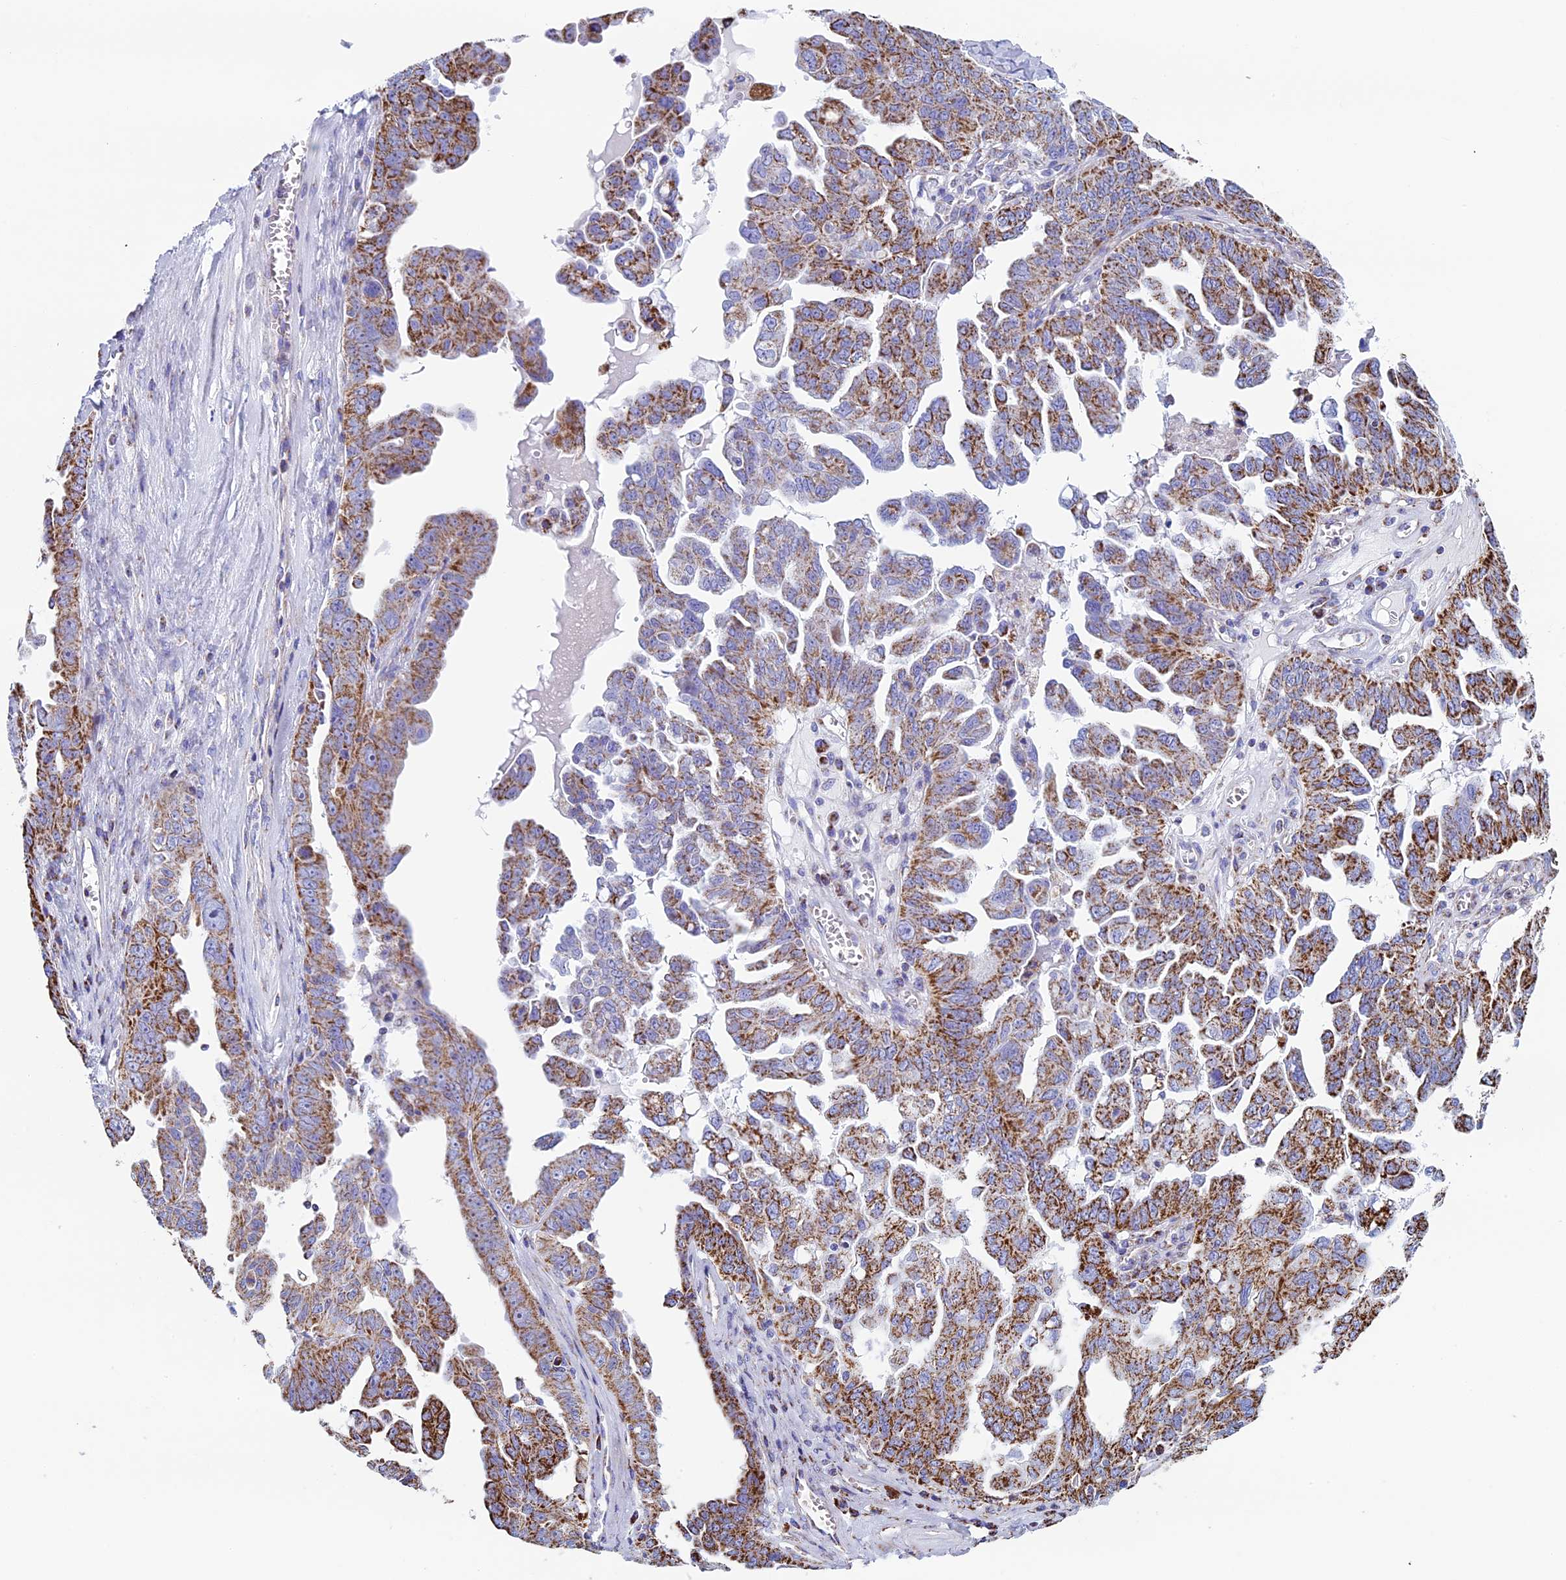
{"staining": {"intensity": "moderate", "quantity": ">75%", "location": "cytoplasmic/membranous"}, "tissue": "ovarian cancer", "cell_type": "Tumor cells", "image_type": "cancer", "snomed": [{"axis": "morphology", "description": "Carcinoma, endometroid"}, {"axis": "topography", "description": "Ovary"}], "caption": "Ovarian cancer tissue displays moderate cytoplasmic/membranous expression in approximately >75% of tumor cells, visualized by immunohistochemistry.", "gene": "UQCRFS1", "patient": {"sex": "female", "age": 62}}